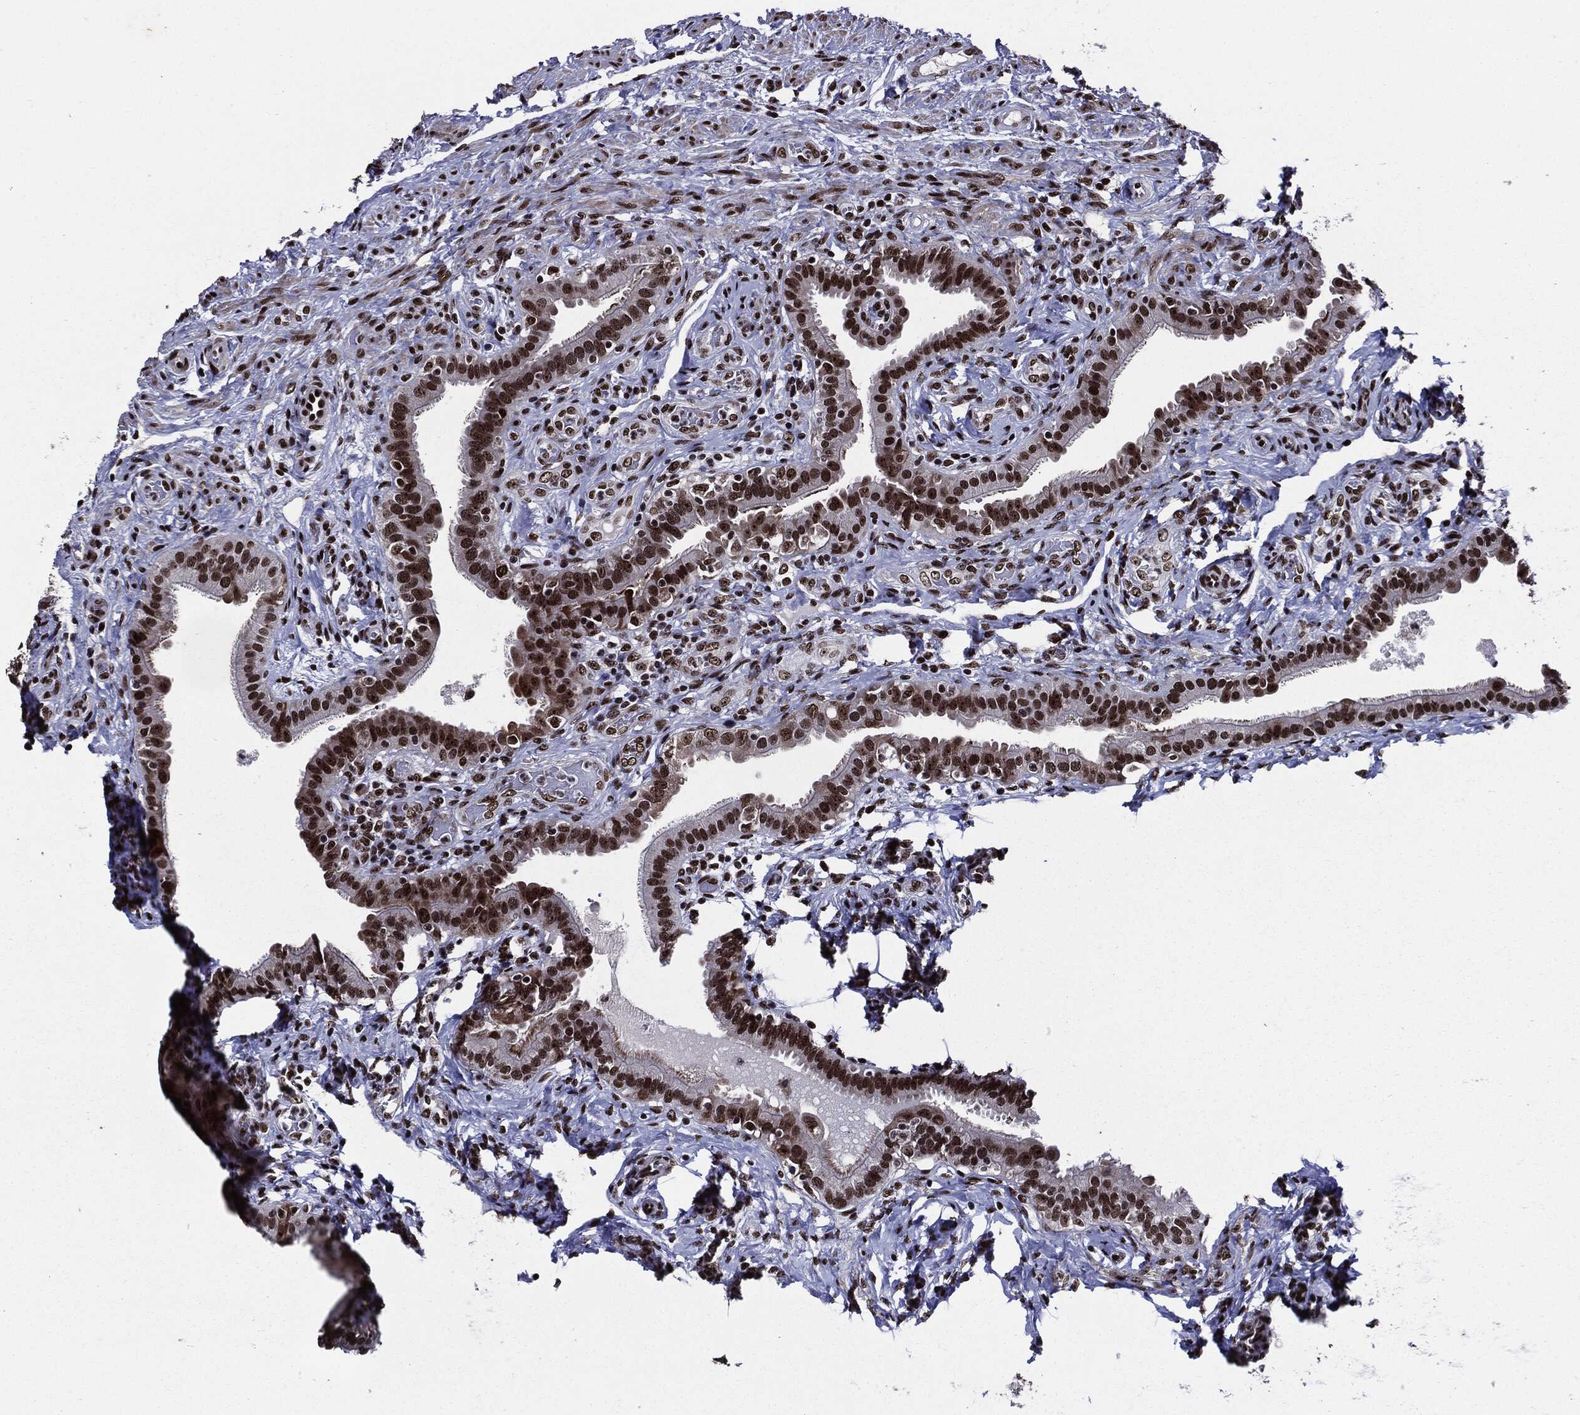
{"staining": {"intensity": "strong", "quantity": "25%-75%", "location": "nuclear"}, "tissue": "fallopian tube", "cell_type": "Glandular cells", "image_type": "normal", "snomed": [{"axis": "morphology", "description": "Normal tissue, NOS"}, {"axis": "topography", "description": "Fallopian tube"}], "caption": "A brown stain labels strong nuclear expression of a protein in glandular cells of benign fallopian tube.", "gene": "ZFP91", "patient": {"sex": "female", "age": 41}}